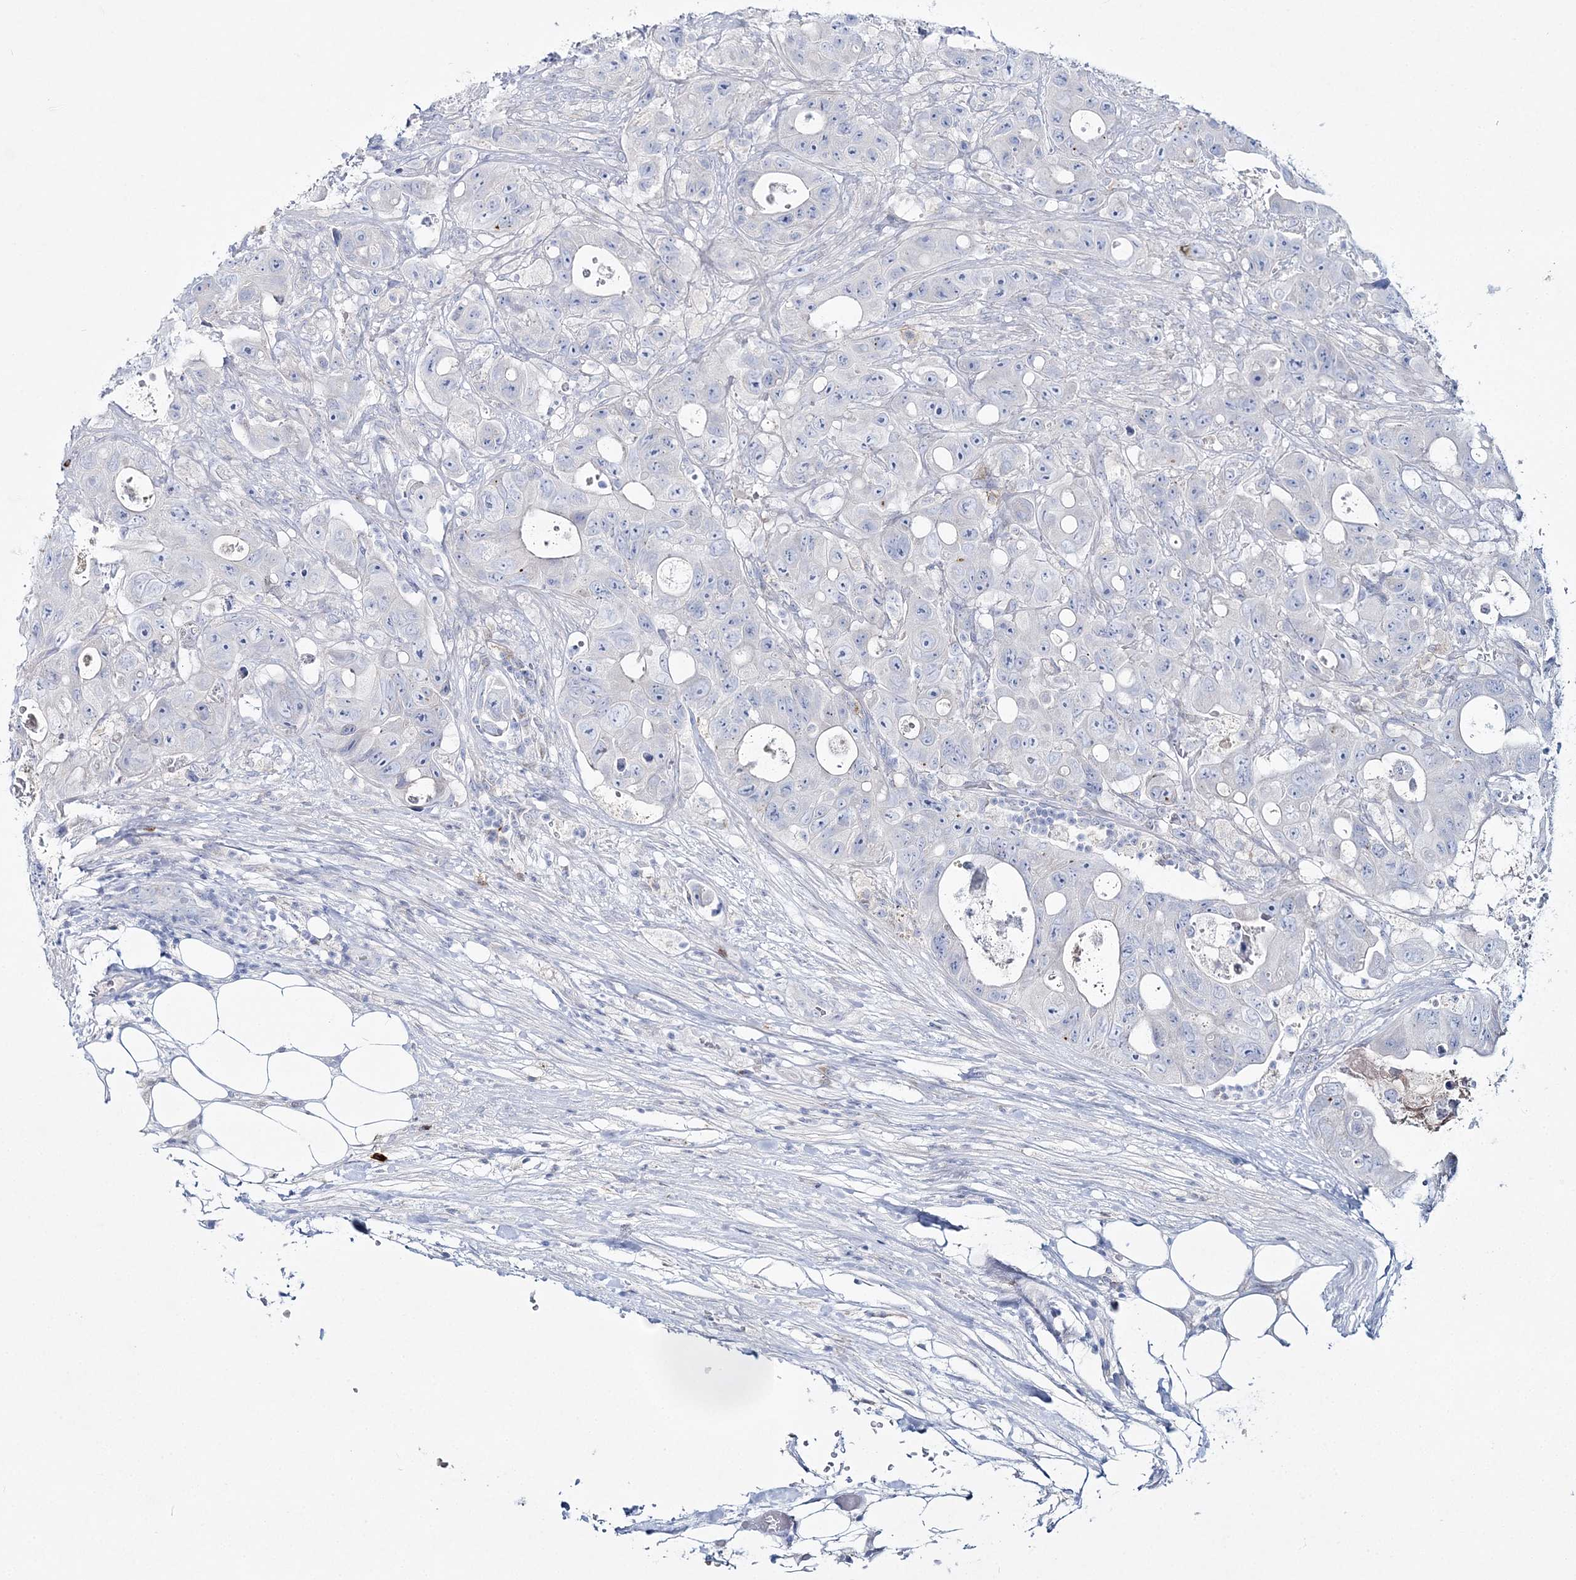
{"staining": {"intensity": "negative", "quantity": "none", "location": "none"}, "tissue": "colorectal cancer", "cell_type": "Tumor cells", "image_type": "cancer", "snomed": [{"axis": "morphology", "description": "Adenocarcinoma, NOS"}, {"axis": "topography", "description": "Colon"}], "caption": "High power microscopy histopathology image of an IHC photomicrograph of colorectal cancer (adenocarcinoma), revealing no significant staining in tumor cells.", "gene": "WDSUB1", "patient": {"sex": "female", "age": 46}}